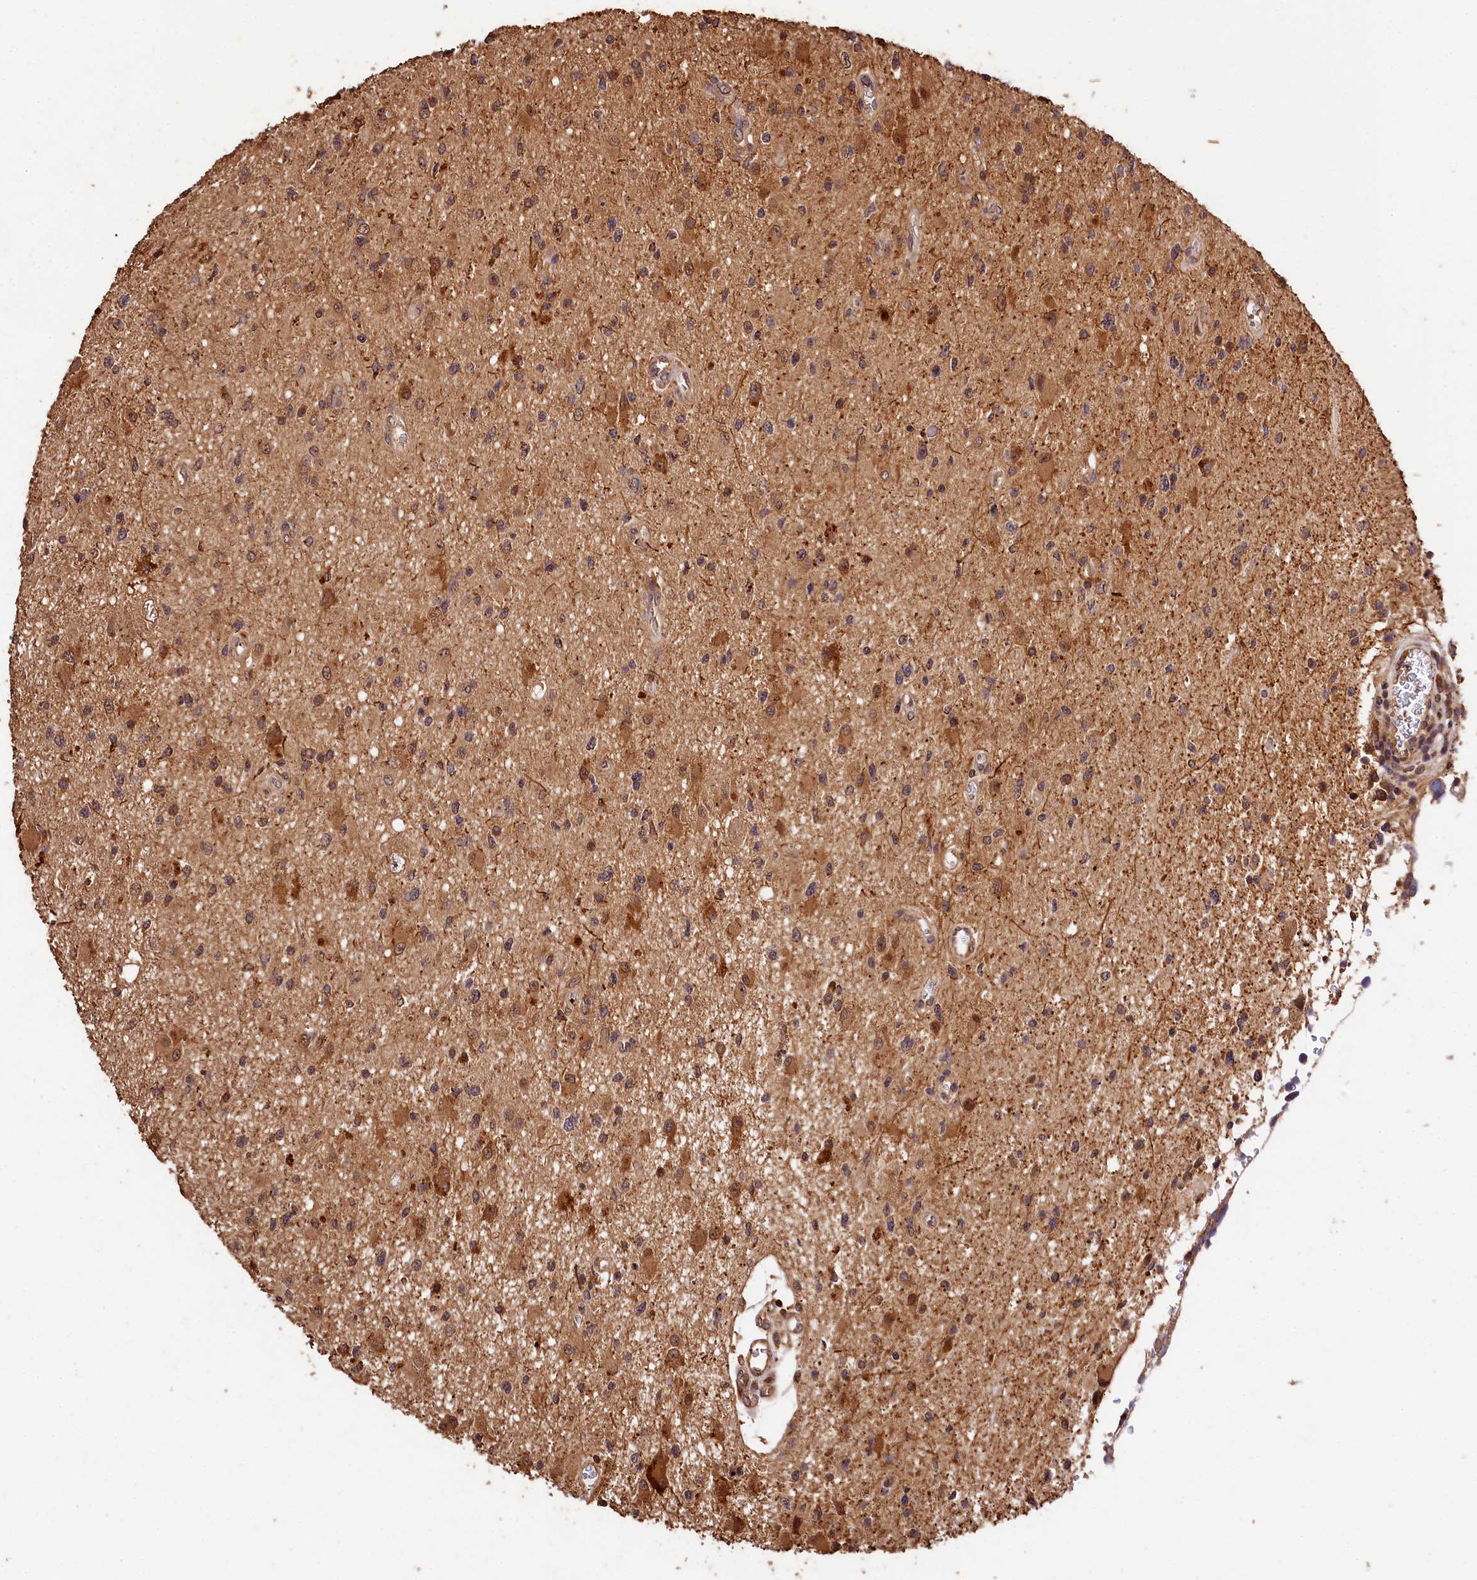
{"staining": {"intensity": "moderate", "quantity": "25%-75%", "location": "cytoplasmic/membranous"}, "tissue": "glioma", "cell_type": "Tumor cells", "image_type": "cancer", "snomed": [{"axis": "morphology", "description": "Glioma, malignant, High grade"}, {"axis": "topography", "description": "Brain"}], "caption": "Glioma stained with a protein marker shows moderate staining in tumor cells.", "gene": "KPTN", "patient": {"sex": "male", "age": 33}}